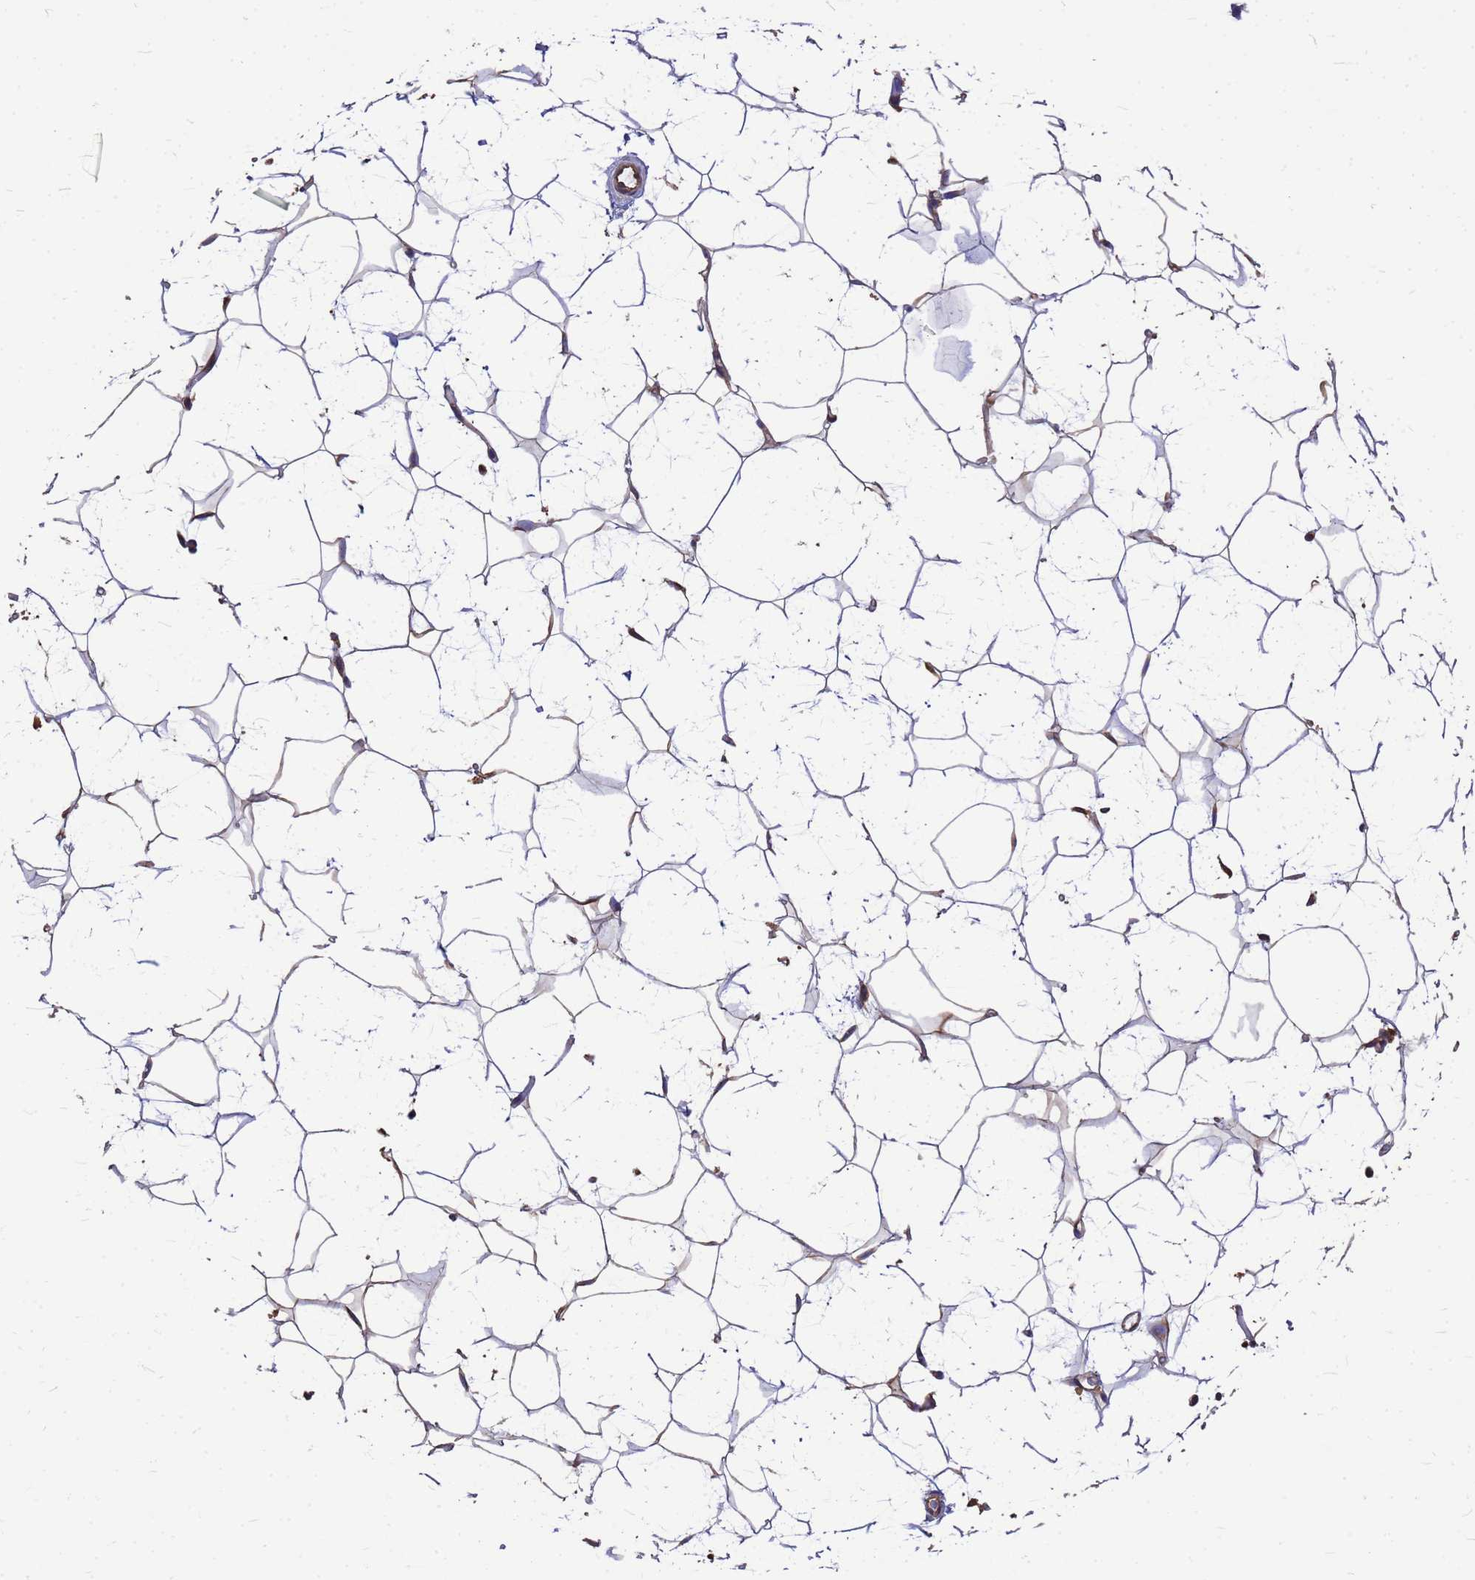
{"staining": {"intensity": "weak", "quantity": "25%-75%", "location": "cytoplasmic/membranous"}, "tissue": "adipose tissue", "cell_type": "Adipocytes", "image_type": "normal", "snomed": [{"axis": "morphology", "description": "Normal tissue, NOS"}, {"axis": "topography", "description": "Breast"}], "caption": "Brown immunohistochemical staining in normal human adipose tissue reveals weak cytoplasmic/membranous positivity in about 25%-75% of adipocytes. The protein is shown in brown color, while the nuclei are stained blue.", "gene": "GID4", "patient": {"sex": "female", "age": 26}}